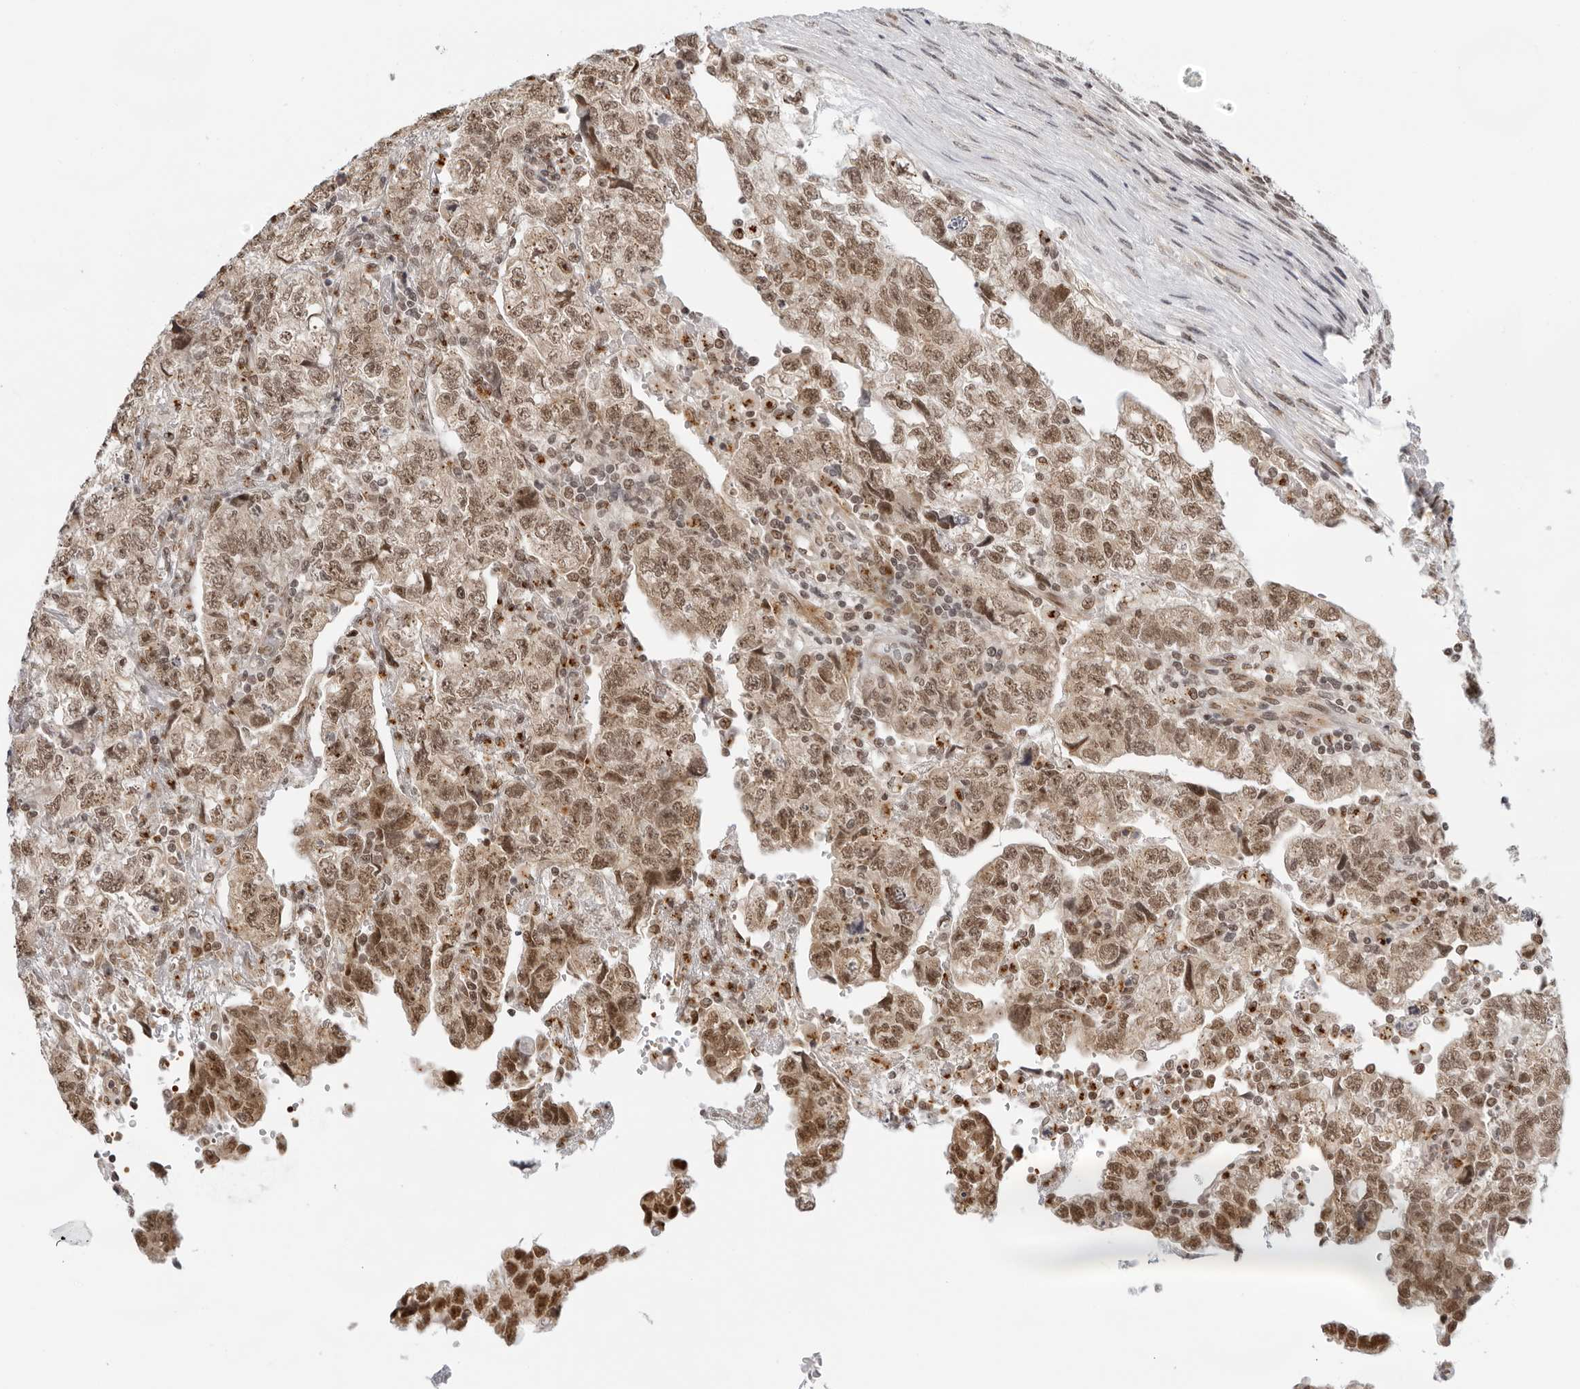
{"staining": {"intensity": "moderate", "quantity": ">75%", "location": "nuclear"}, "tissue": "testis cancer", "cell_type": "Tumor cells", "image_type": "cancer", "snomed": [{"axis": "morphology", "description": "Normal tissue, NOS"}, {"axis": "morphology", "description": "Carcinoma, Embryonal, NOS"}, {"axis": "topography", "description": "Testis"}], "caption": "Testis cancer (embryonal carcinoma) was stained to show a protein in brown. There is medium levels of moderate nuclear staining in approximately >75% of tumor cells. (brown staining indicates protein expression, while blue staining denotes nuclei).", "gene": "TOX4", "patient": {"sex": "male", "age": 36}}